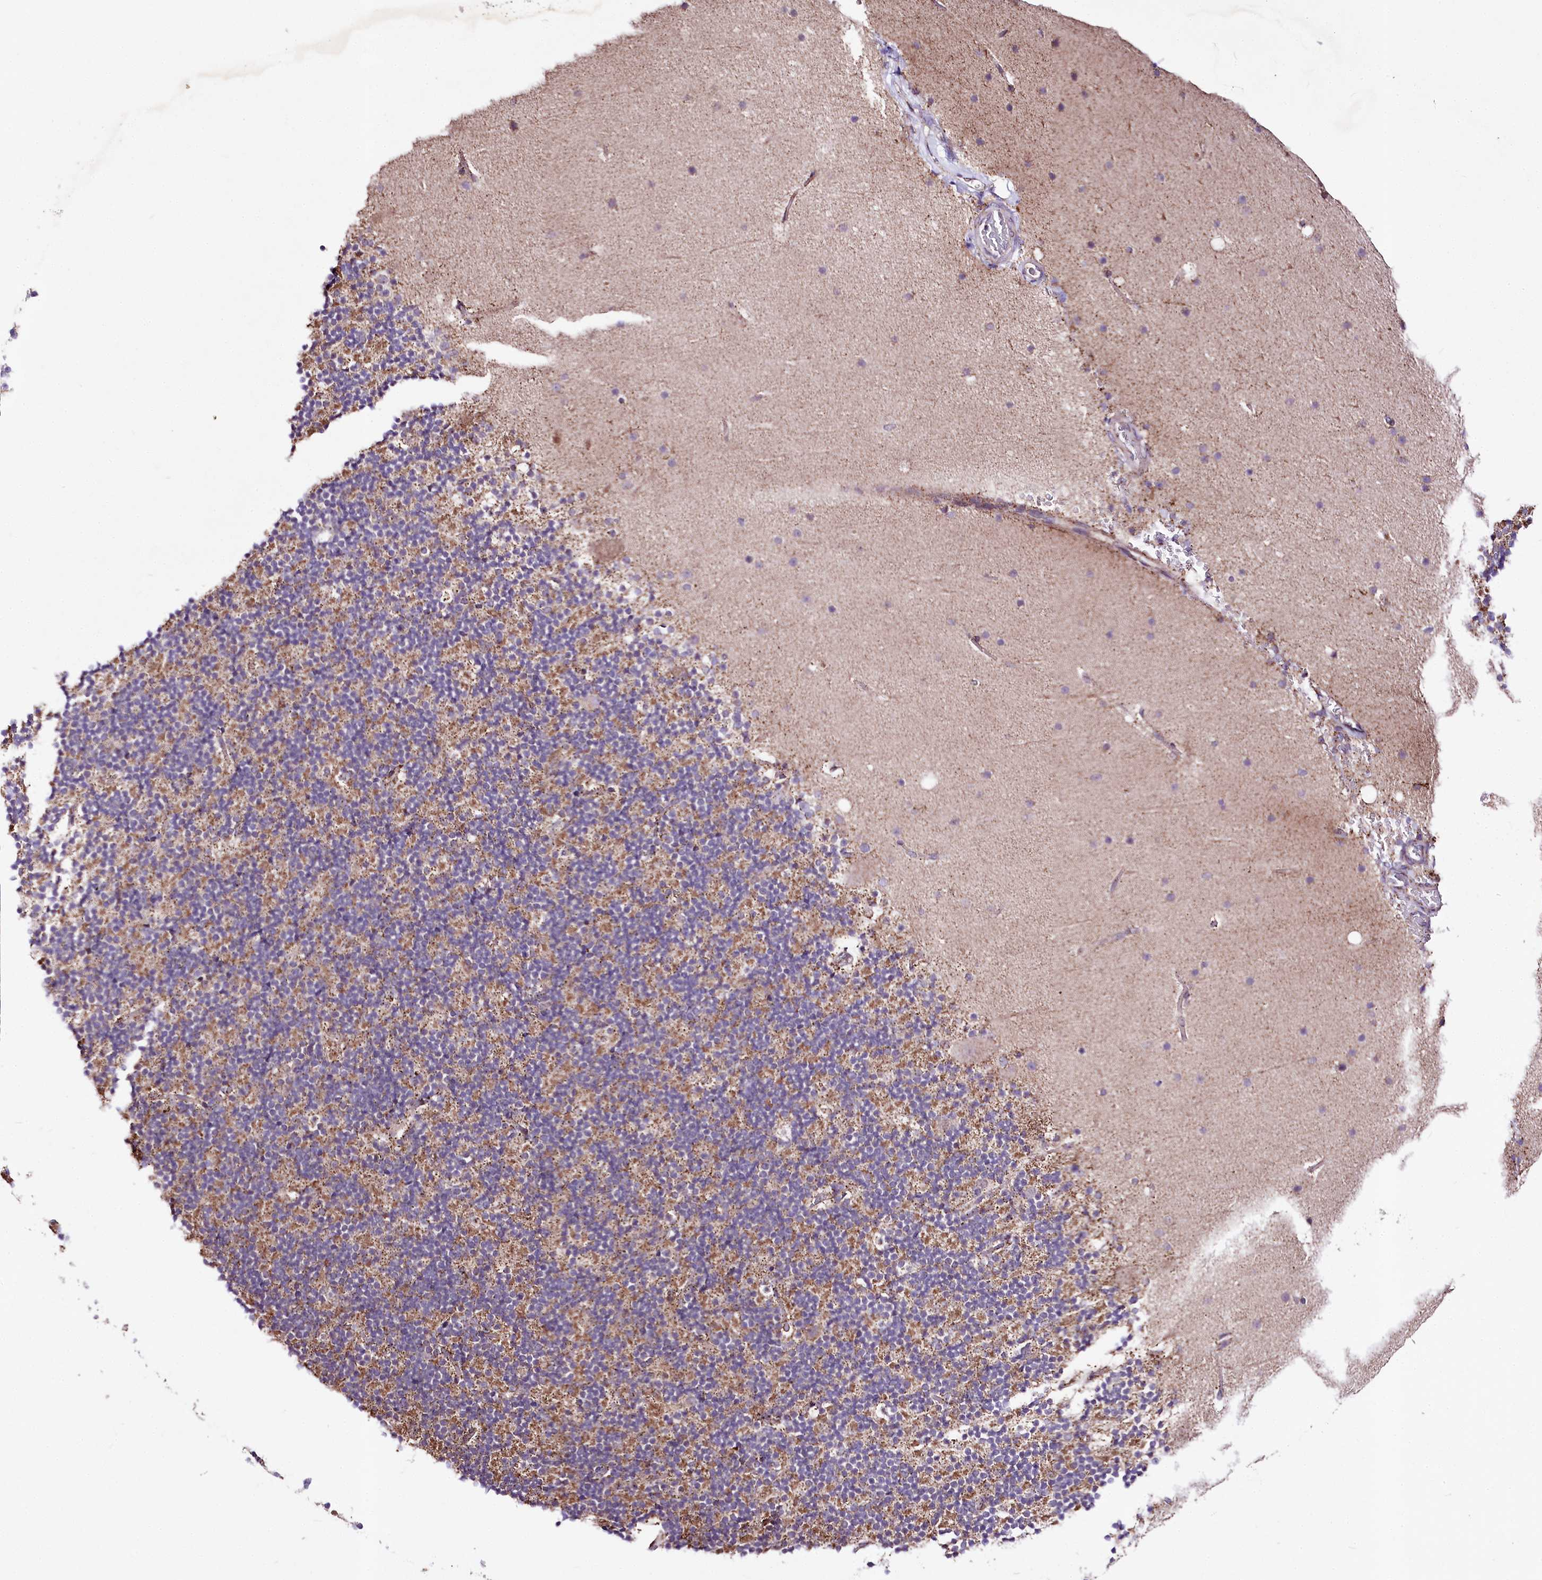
{"staining": {"intensity": "moderate", "quantity": "25%-75%", "location": "cytoplasmic/membranous"}, "tissue": "cerebellum", "cell_type": "Cells in granular layer", "image_type": "normal", "snomed": [{"axis": "morphology", "description": "Normal tissue, NOS"}, {"axis": "topography", "description": "Cerebellum"}], "caption": "Protein analysis of unremarkable cerebellum demonstrates moderate cytoplasmic/membranous expression in about 25%-75% of cells in granular layer.", "gene": "ATE1", "patient": {"sex": "male", "age": 57}}